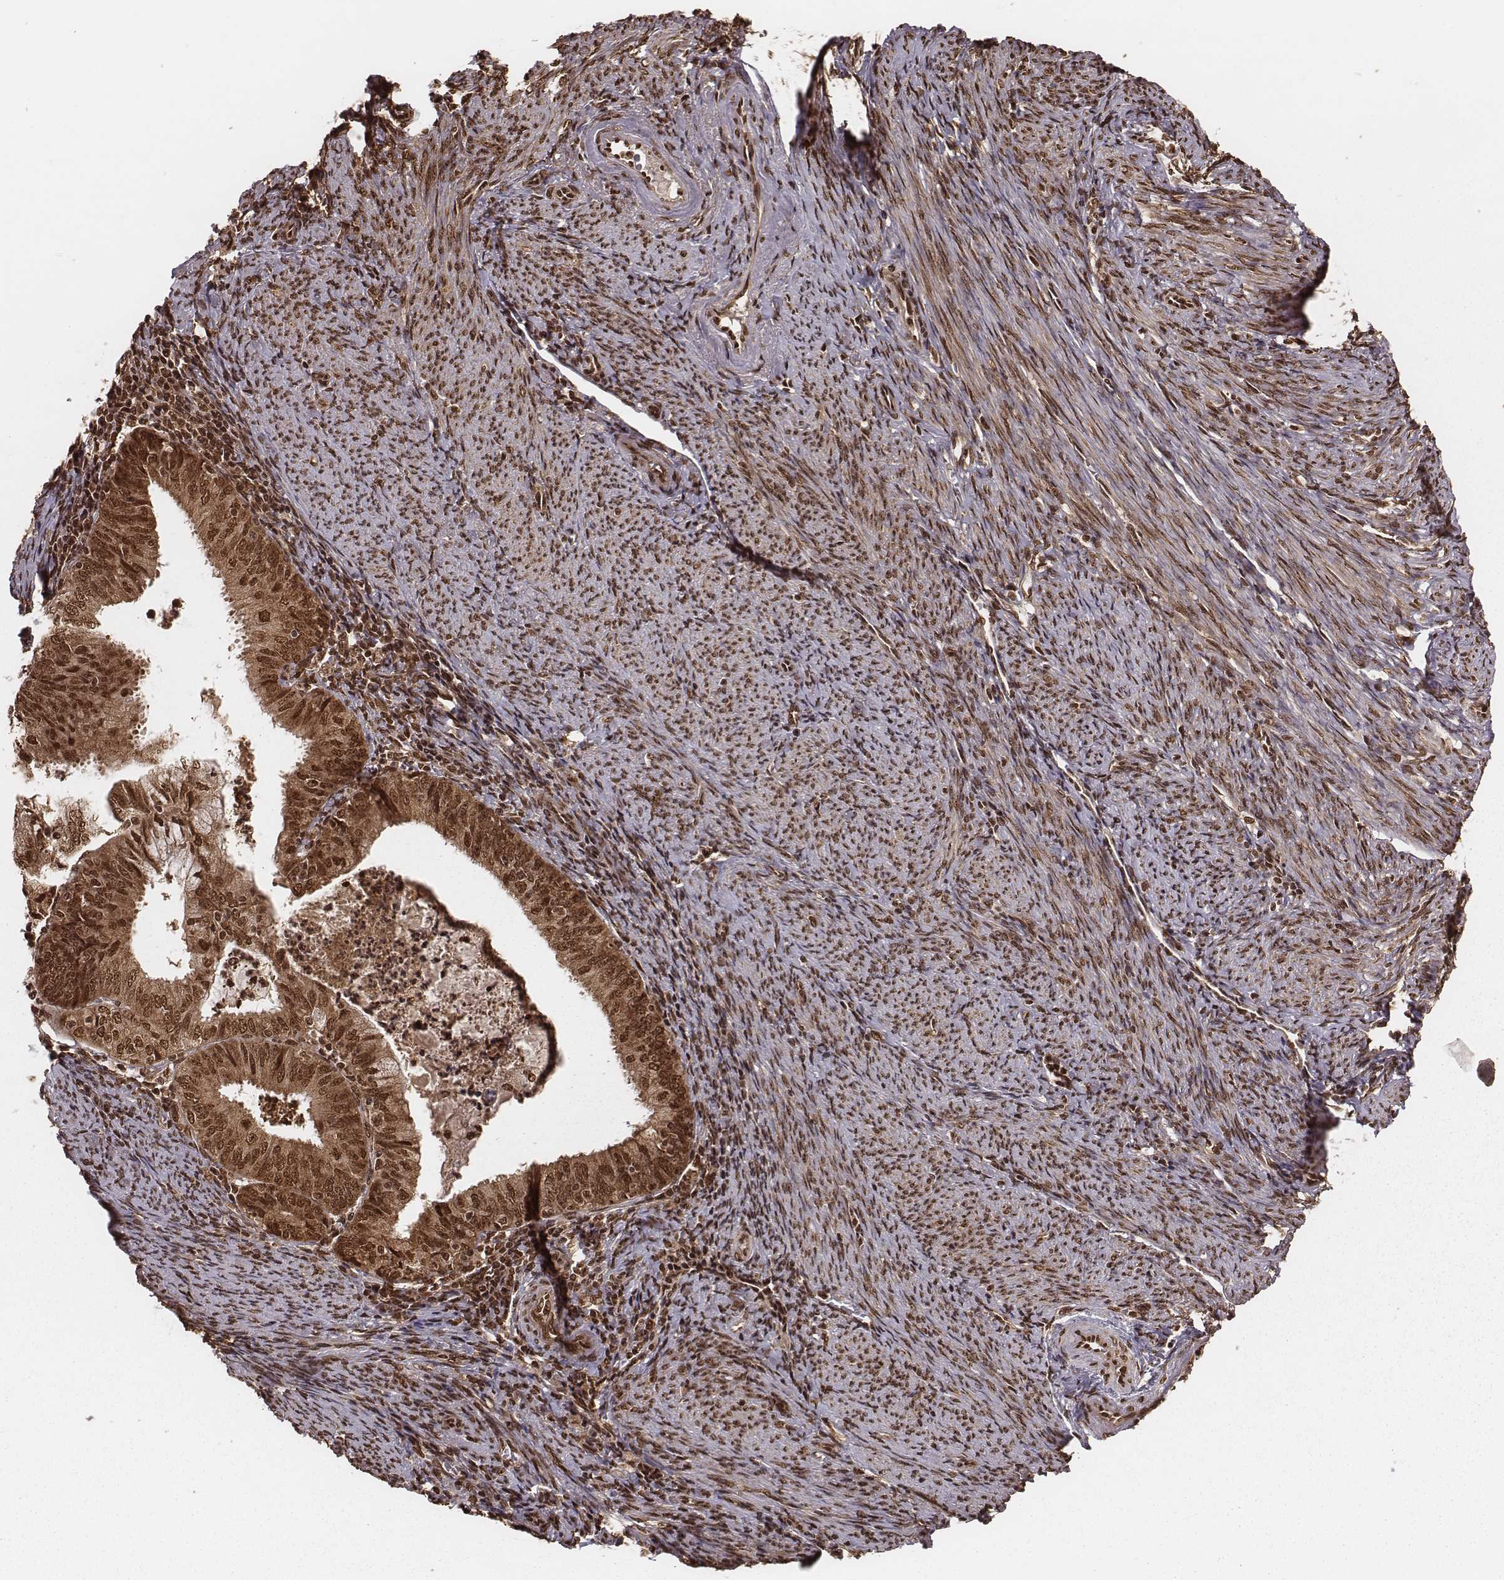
{"staining": {"intensity": "strong", "quantity": ">75%", "location": "cytoplasmic/membranous,nuclear"}, "tissue": "endometrial cancer", "cell_type": "Tumor cells", "image_type": "cancer", "snomed": [{"axis": "morphology", "description": "Adenocarcinoma, NOS"}, {"axis": "topography", "description": "Endometrium"}], "caption": "Human endometrial cancer stained for a protein (brown) reveals strong cytoplasmic/membranous and nuclear positive staining in approximately >75% of tumor cells.", "gene": "NFX1", "patient": {"sex": "female", "age": 57}}